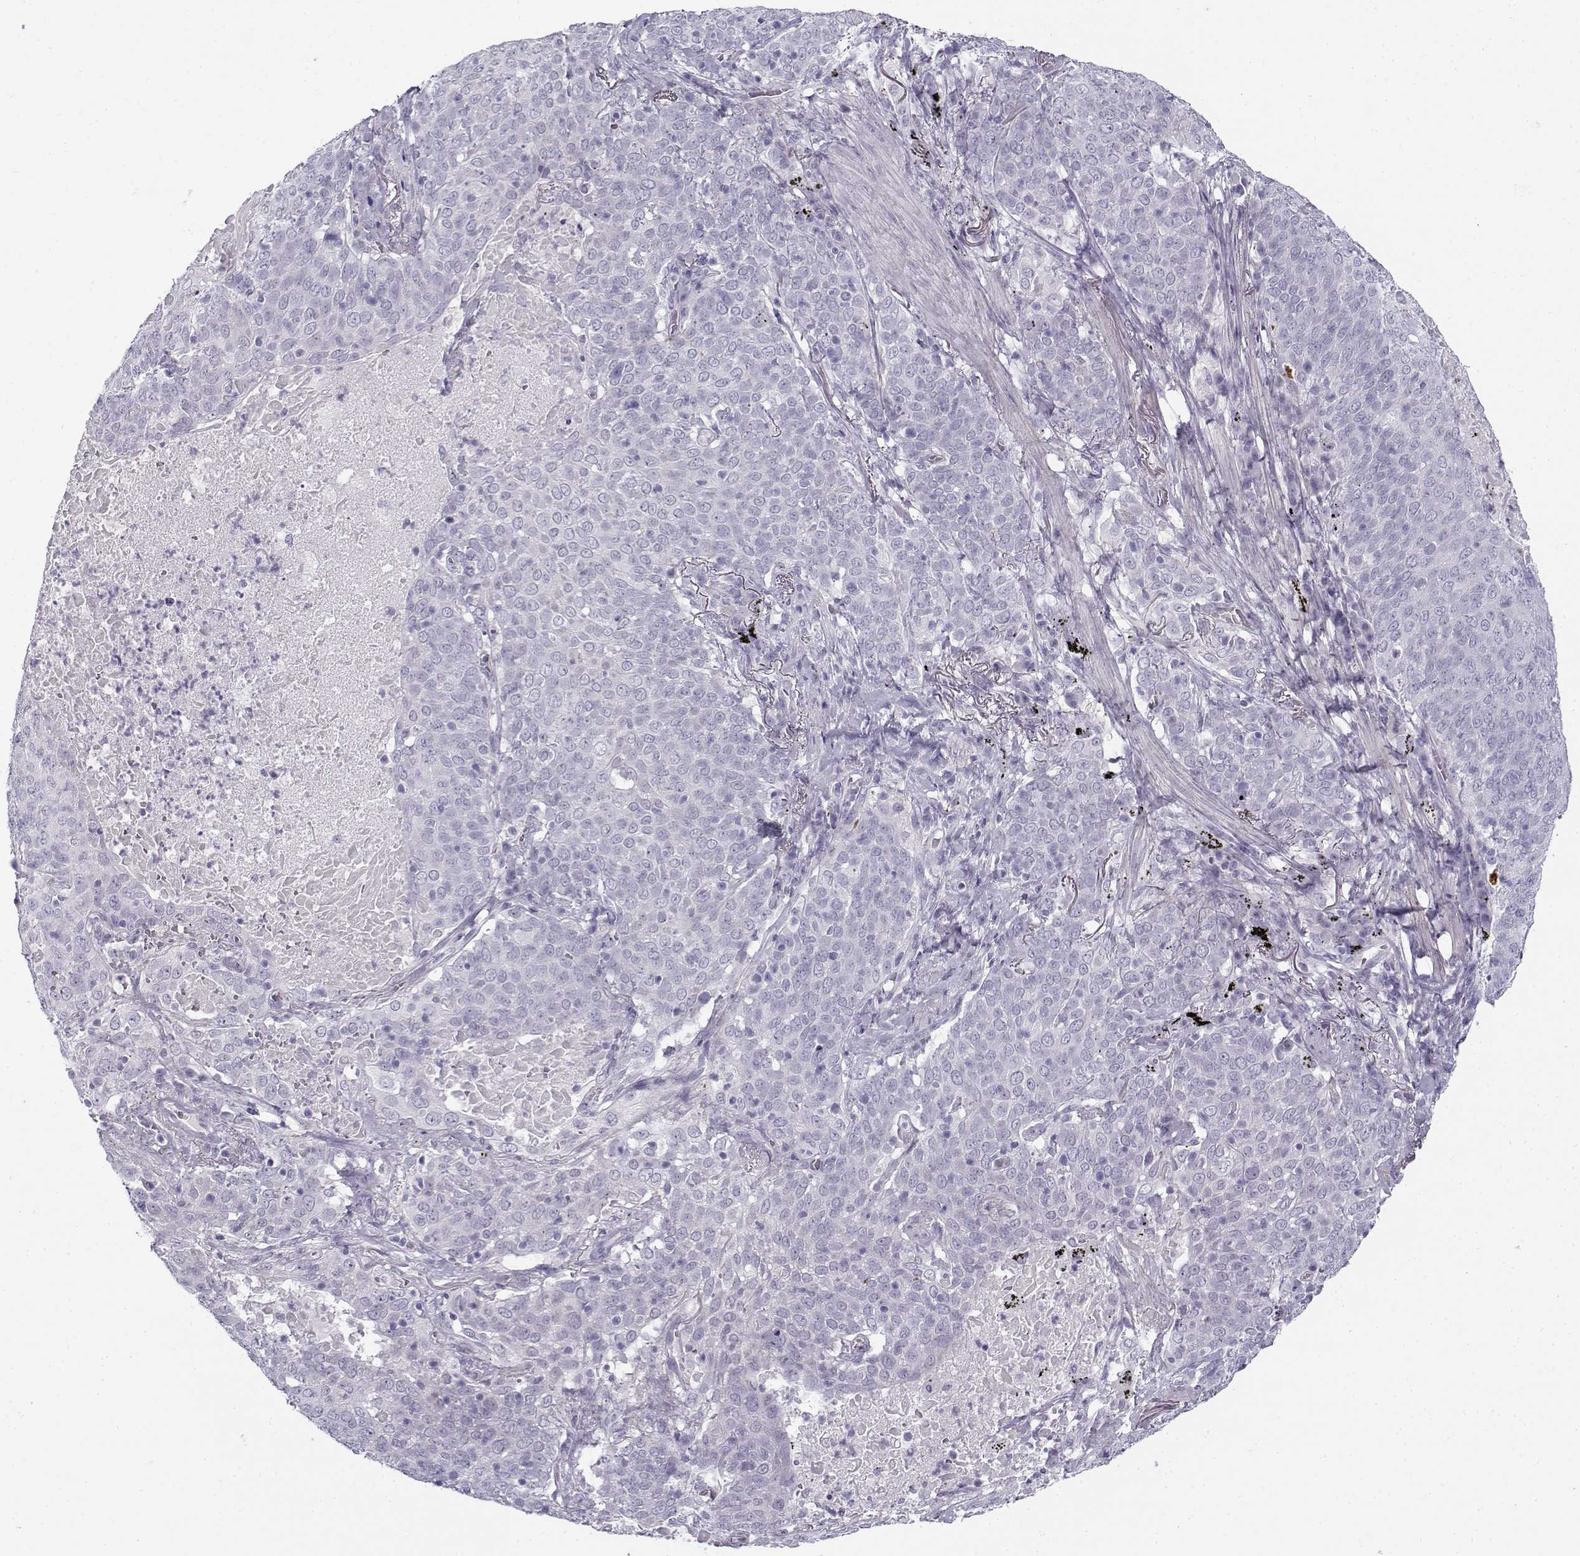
{"staining": {"intensity": "negative", "quantity": "none", "location": "none"}, "tissue": "lung cancer", "cell_type": "Tumor cells", "image_type": "cancer", "snomed": [{"axis": "morphology", "description": "Squamous cell carcinoma, NOS"}, {"axis": "topography", "description": "Lung"}], "caption": "An IHC image of squamous cell carcinoma (lung) is shown. There is no staining in tumor cells of squamous cell carcinoma (lung).", "gene": "GTSF1L", "patient": {"sex": "male", "age": 82}}